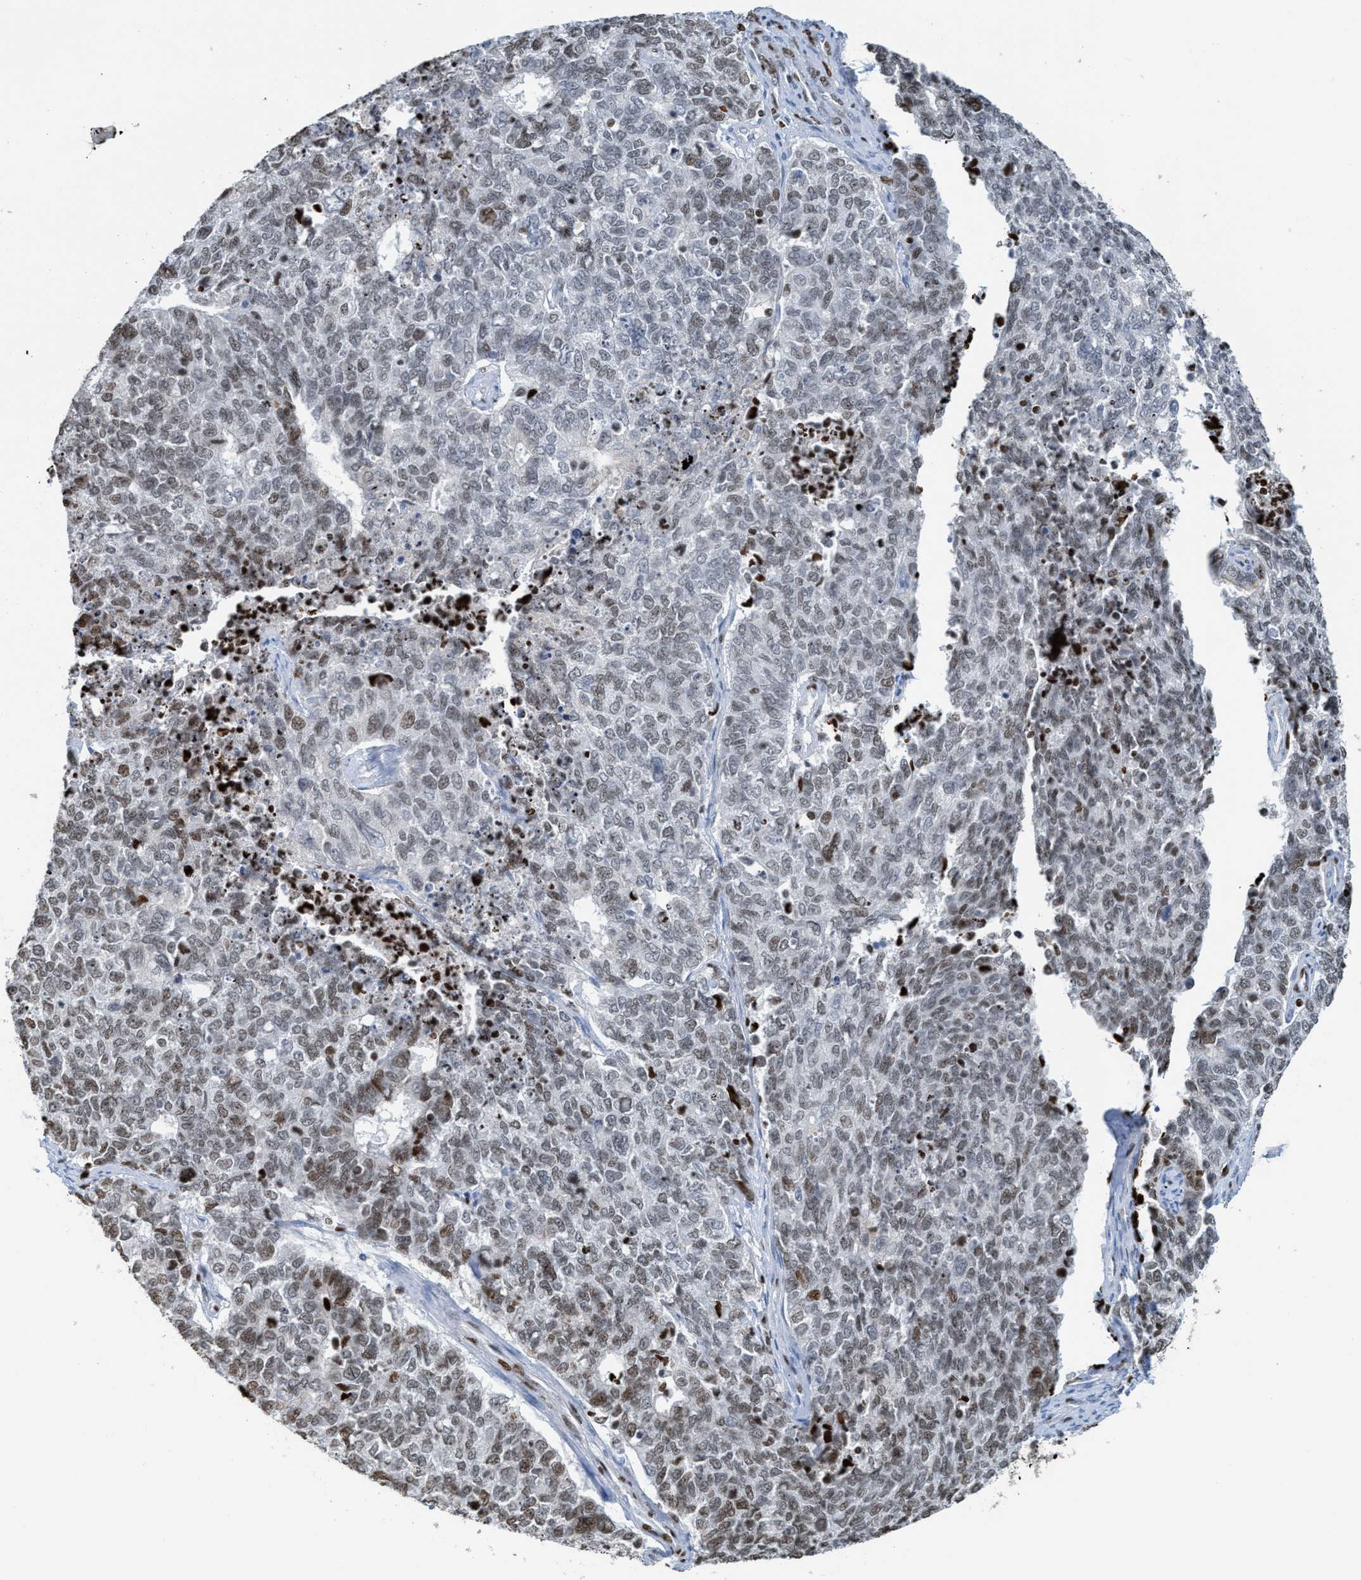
{"staining": {"intensity": "weak", "quantity": "25%-75%", "location": "nuclear"}, "tissue": "cervical cancer", "cell_type": "Tumor cells", "image_type": "cancer", "snomed": [{"axis": "morphology", "description": "Squamous cell carcinoma, NOS"}, {"axis": "topography", "description": "Cervix"}], "caption": "Immunohistochemistry staining of cervical cancer, which displays low levels of weak nuclear staining in about 25%-75% of tumor cells indicating weak nuclear protein positivity. The staining was performed using DAB (3,3'-diaminobenzidine) (brown) for protein detection and nuclei were counterstained in hematoxylin (blue).", "gene": "SH3D19", "patient": {"sex": "female", "age": 63}}